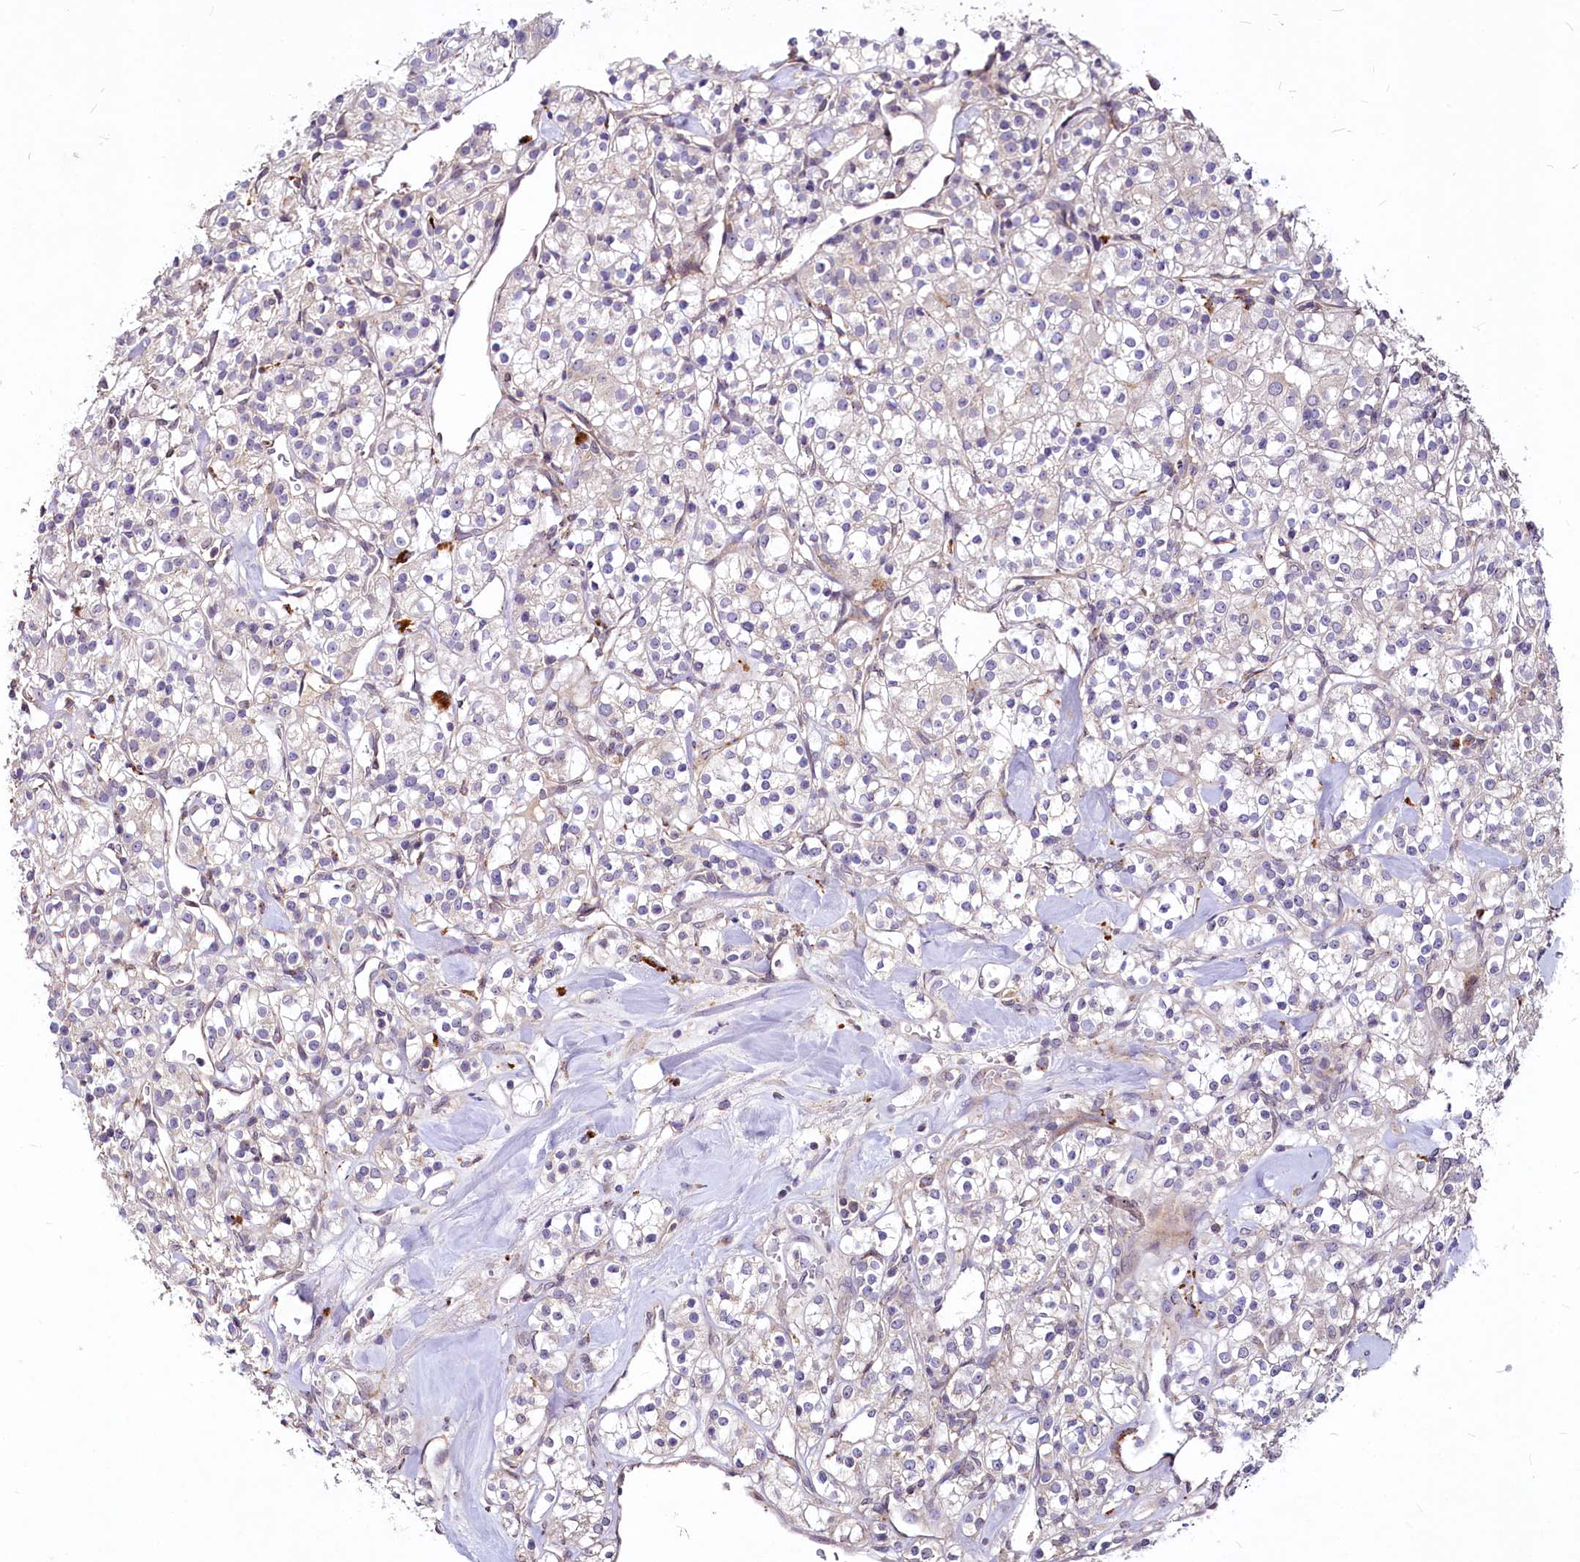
{"staining": {"intensity": "negative", "quantity": "none", "location": "none"}, "tissue": "renal cancer", "cell_type": "Tumor cells", "image_type": "cancer", "snomed": [{"axis": "morphology", "description": "Adenocarcinoma, NOS"}, {"axis": "topography", "description": "Kidney"}], "caption": "The micrograph shows no significant expression in tumor cells of renal adenocarcinoma.", "gene": "C11orf86", "patient": {"sex": "male", "age": 77}}